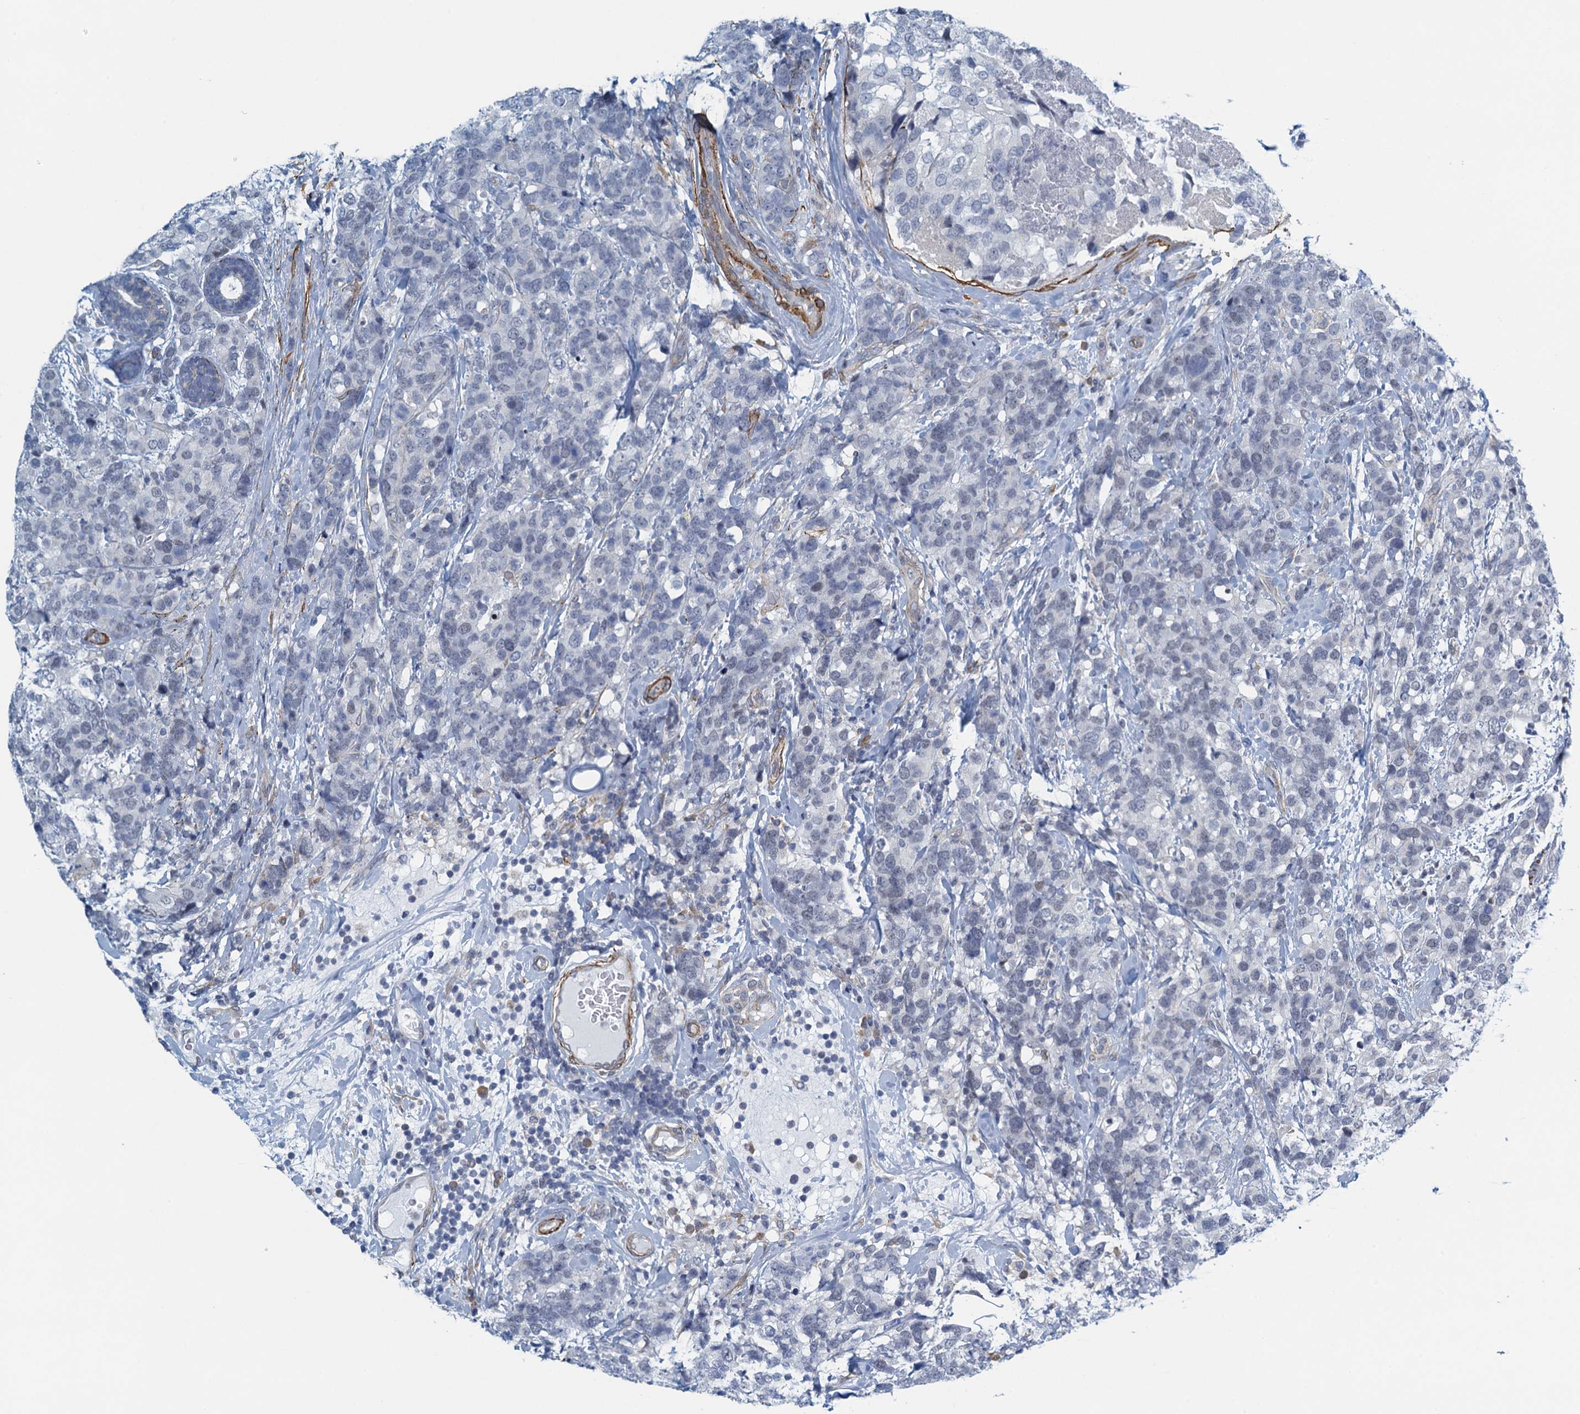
{"staining": {"intensity": "negative", "quantity": "none", "location": "none"}, "tissue": "breast cancer", "cell_type": "Tumor cells", "image_type": "cancer", "snomed": [{"axis": "morphology", "description": "Lobular carcinoma"}, {"axis": "topography", "description": "Breast"}], "caption": "The micrograph demonstrates no significant staining in tumor cells of breast cancer (lobular carcinoma). (Immunohistochemistry, brightfield microscopy, high magnification).", "gene": "ALG2", "patient": {"sex": "female", "age": 59}}